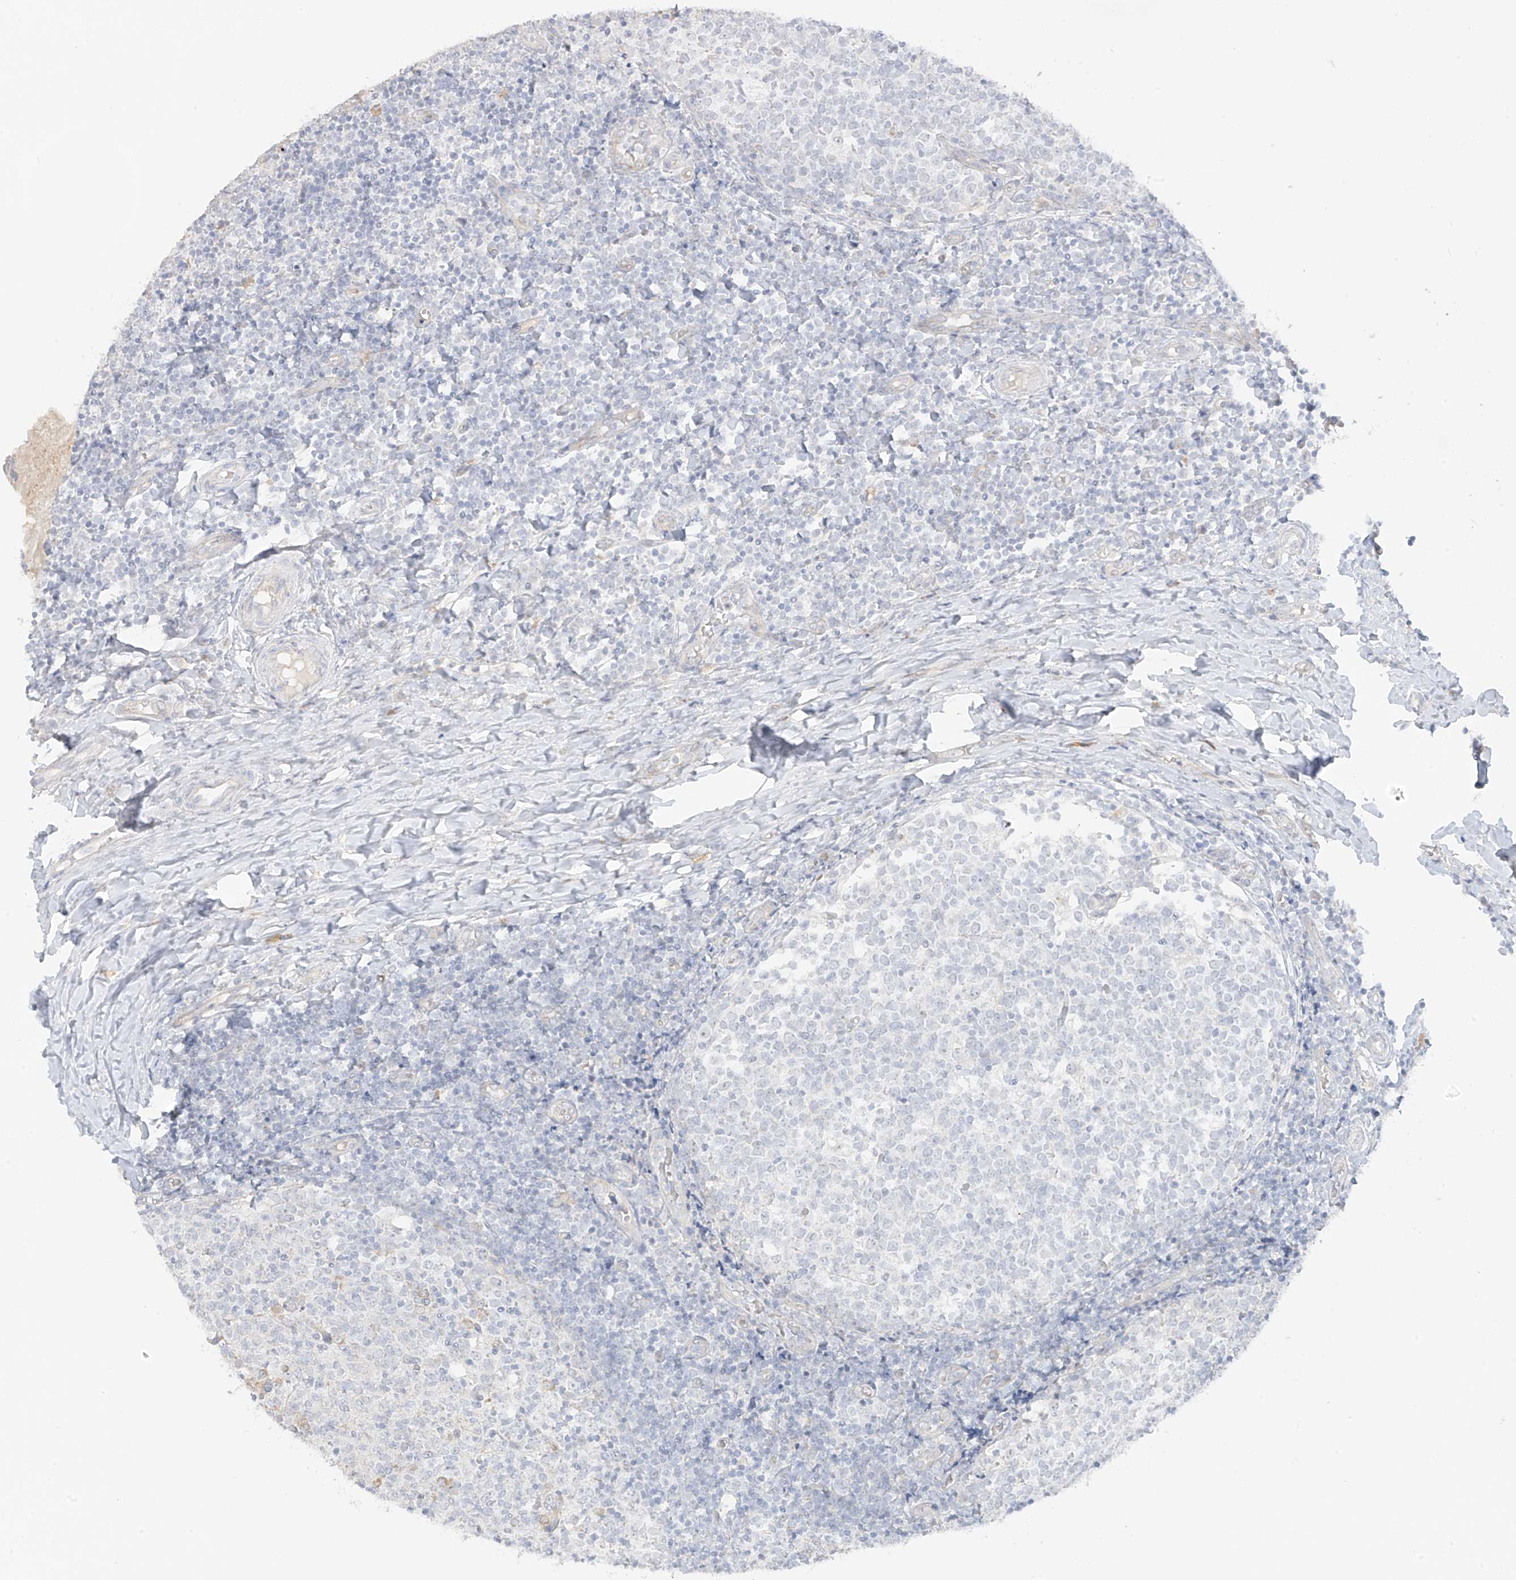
{"staining": {"intensity": "negative", "quantity": "none", "location": "none"}, "tissue": "tonsil", "cell_type": "Germinal center cells", "image_type": "normal", "snomed": [{"axis": "morphology", "description": "Normal tissue, NOS"}, {"axis": "topography", "description": "Tonsil"}], "caption": "High power microscopy histopathology image of an immunohistochemistry photomicrograph of unremarkable tonsil, revealing no significant staining in germinal center cells.", "gene": "DCDC2", "patient": {"sex": "female", "age": 19}}